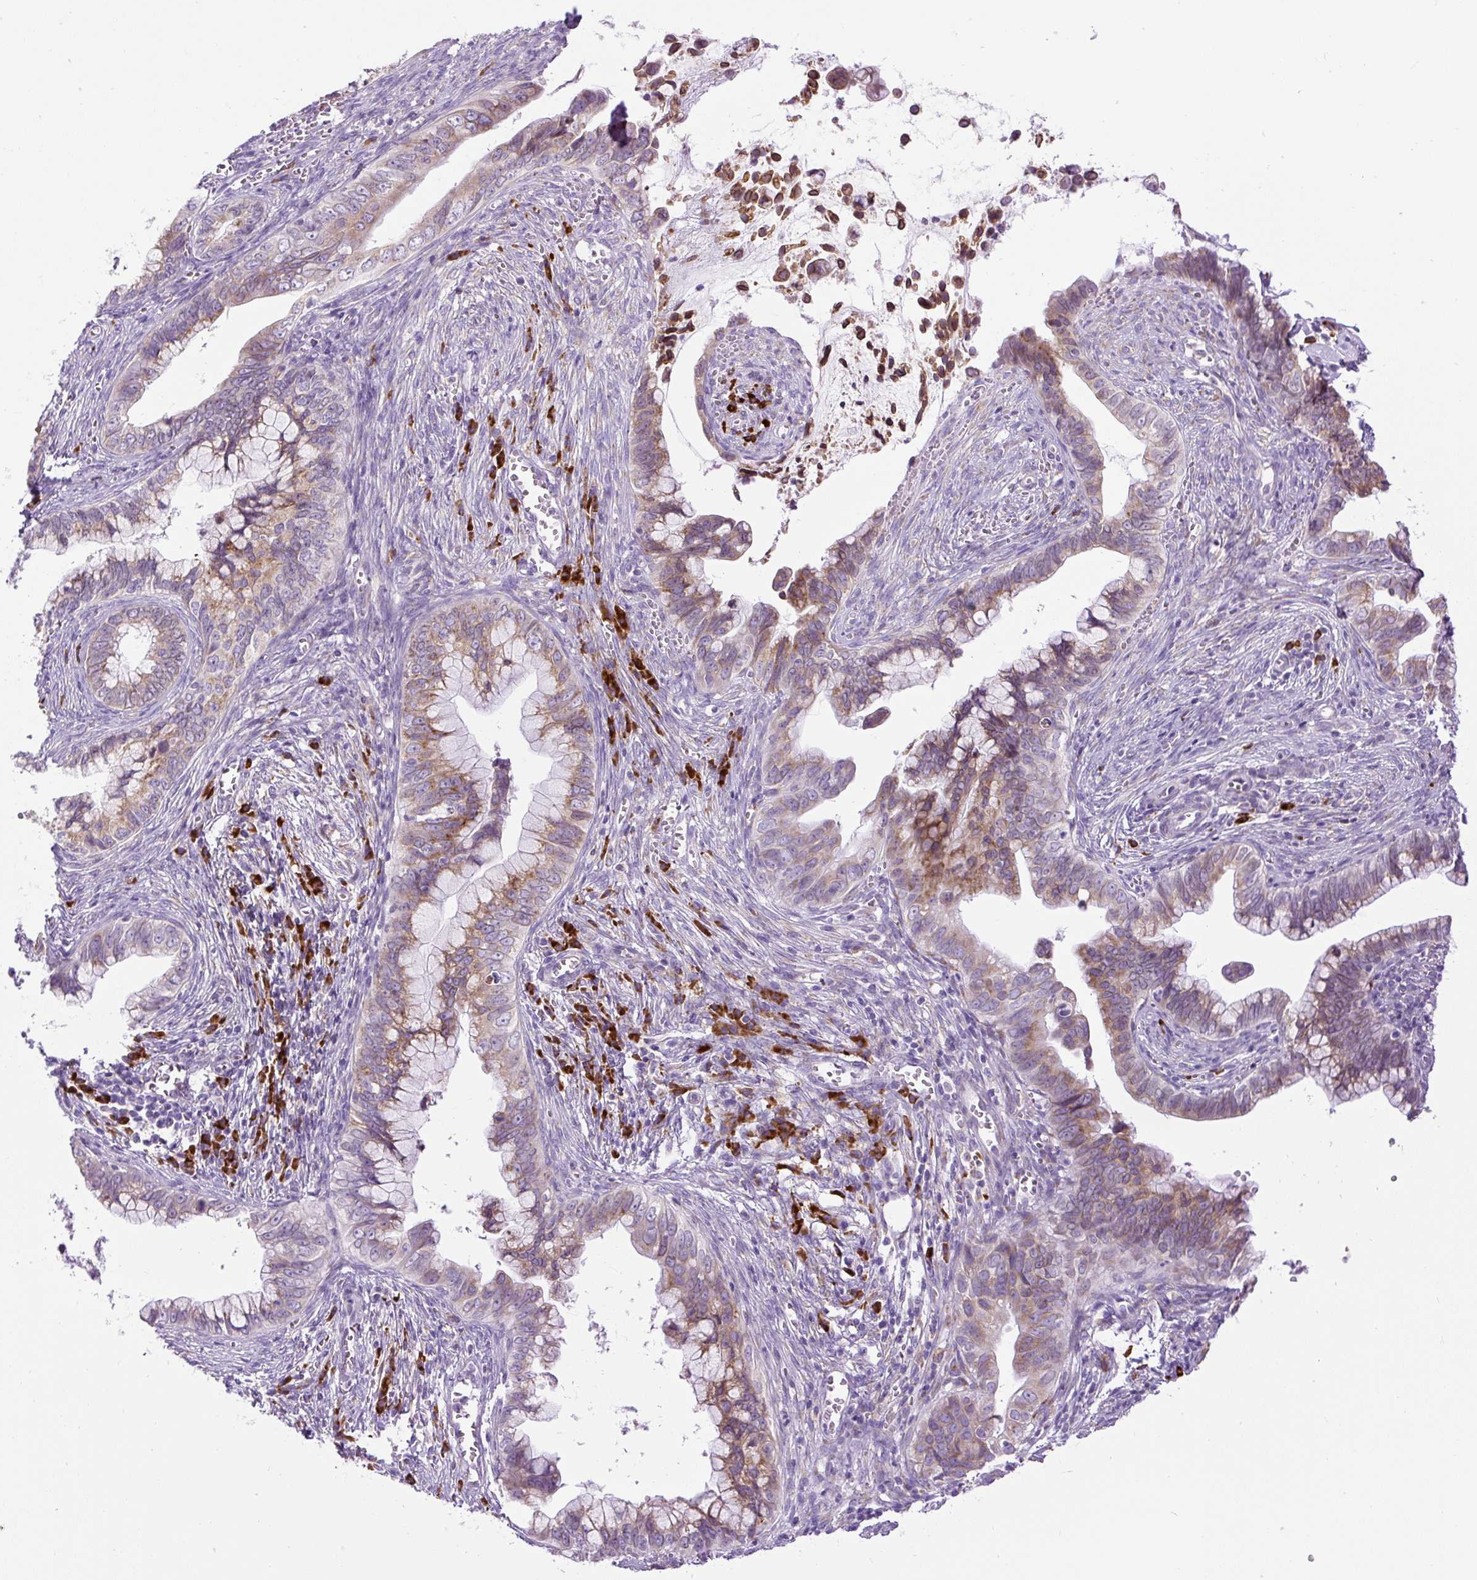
{"staining": {"intensity": "moderate", "quantity": "25%-75%", "location": "cytoplasmic/membranous"}, "tissue": "cervical cancer", "cell_type": "Tumor cells", "image_type": "cancer", "snomed": [{"axis": "morphology", "description": "Adenocarcinoma, NOS"}, {"axis": "topography", "description": "Cervix"}], "caption": "An IHC image of neoplastic tissue is shown. Protein staining in brown labels moderate cytoplasmic/membranous positivity in adenocarcinoma (cervical) within tumor cells.", "gene": "DDOST", "patient": {"sex": "female", "age": 44}}